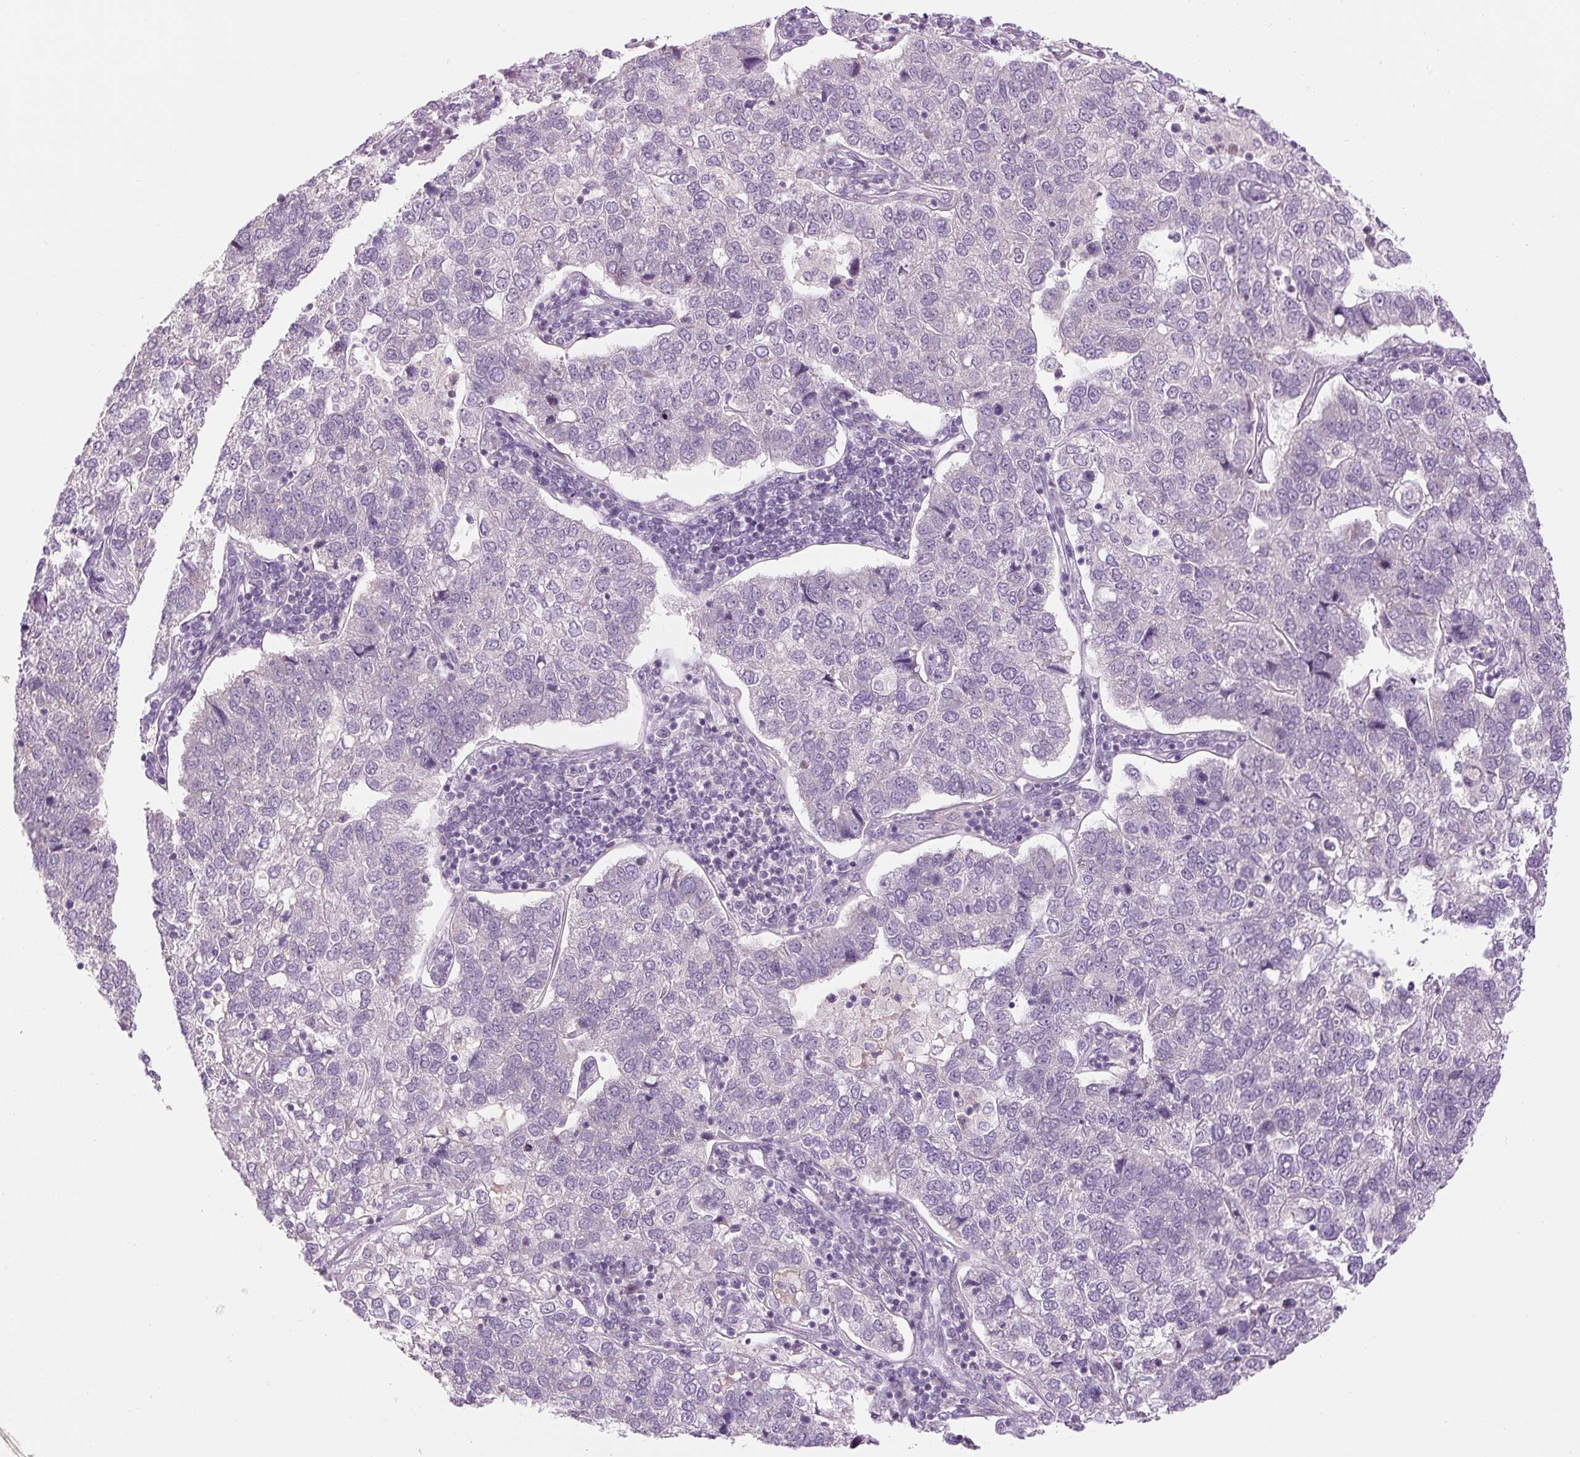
{"staining": {"intensity": "negative", "quantity": "none", "location": "none"}, "tissue": "pancreatic cancer", "cell_type": "Tumor cells", "image_type": "cancer", "snomed": [{"axis": "morphology", "description": "Adenocarcinoma, NOS"}, {"axis": "topography", "description": "Pancreas"}], "caption": "A photomicrograph of pancreatic adenocarcinoma stained for a protein demonstrates no brown staining in tumor cells.", "gene": "FABP7", "patient": {"sex": "female", "age": 61}}